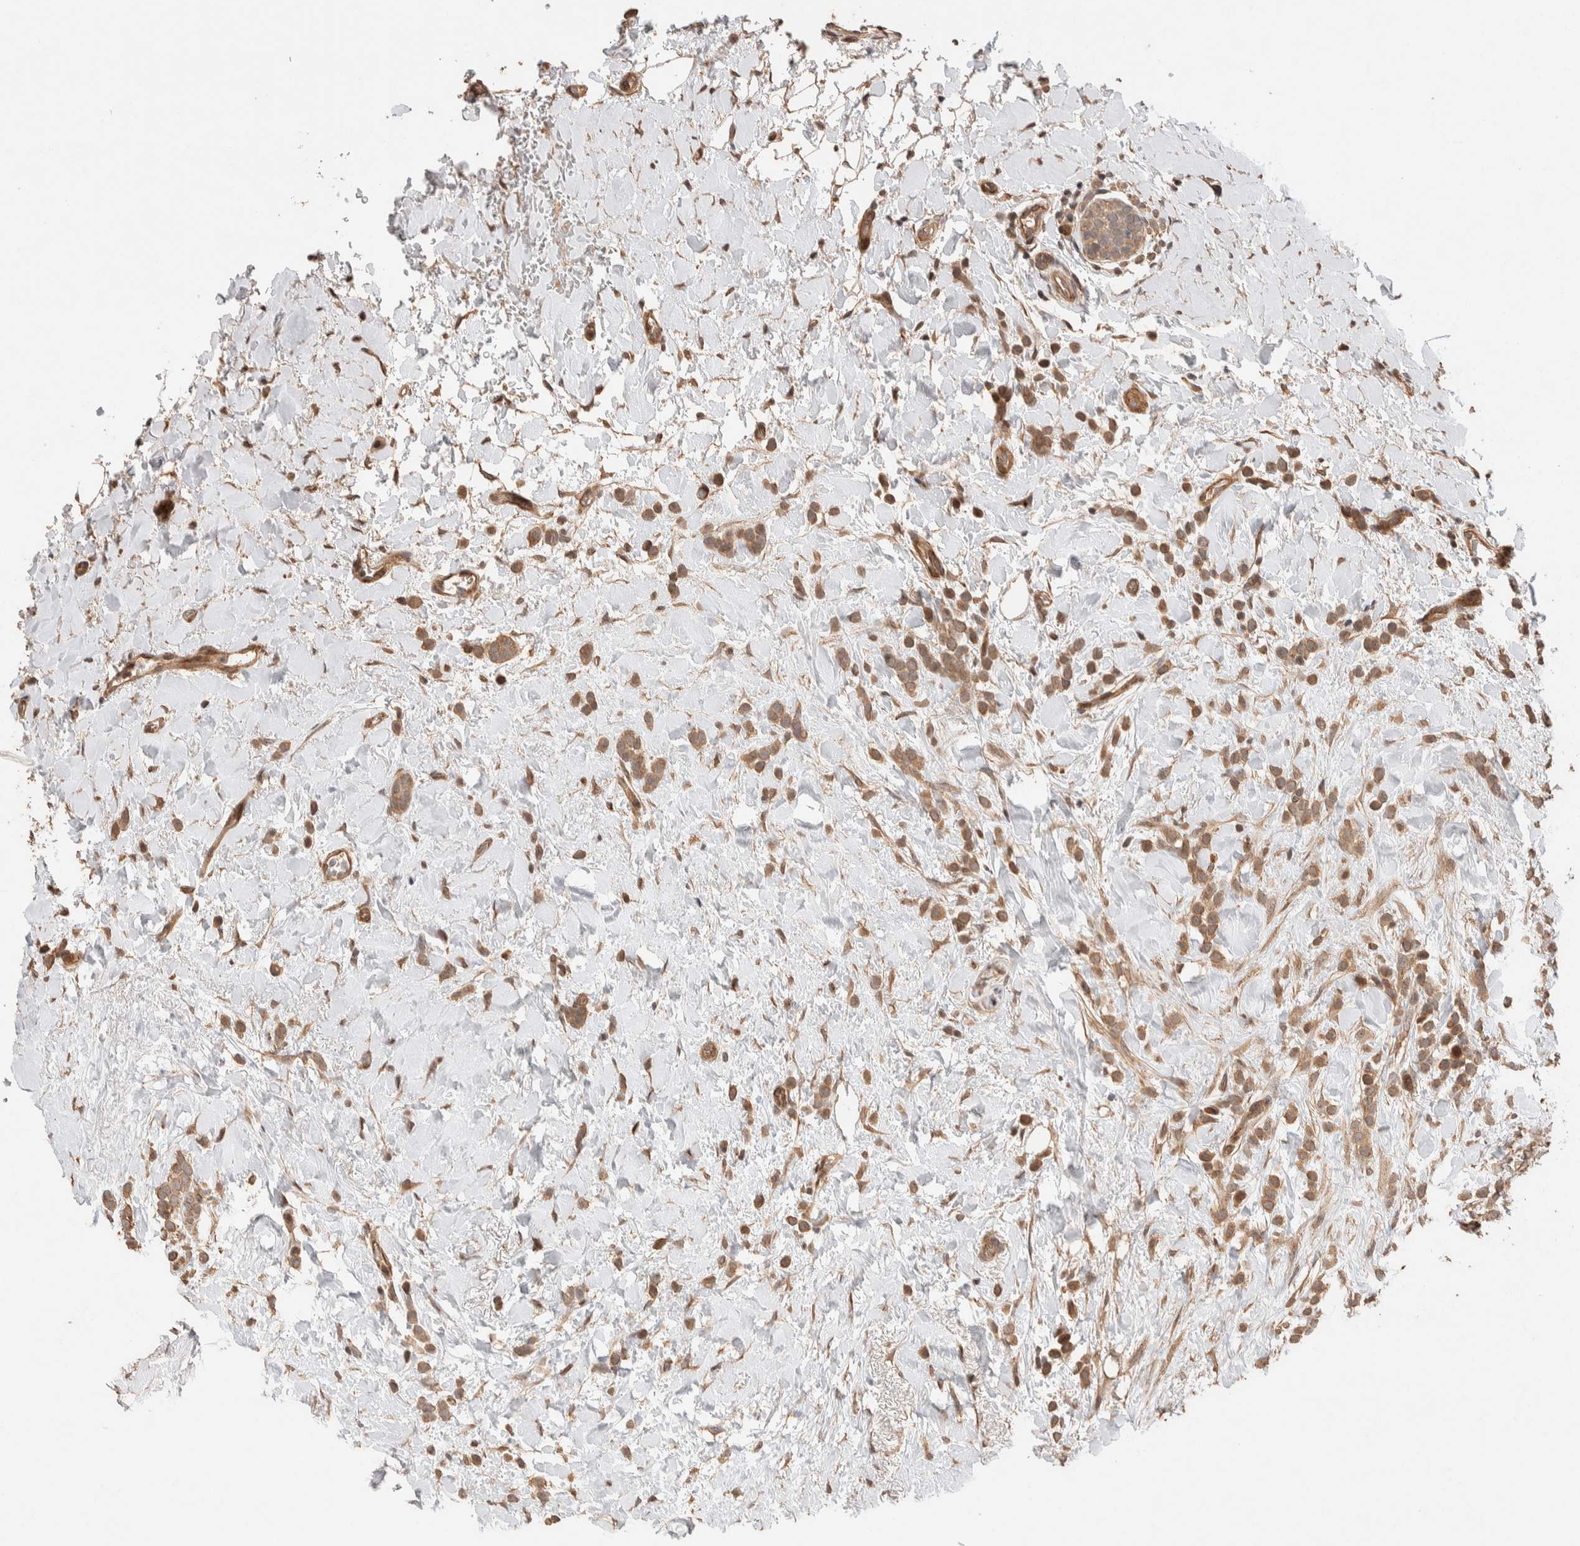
{"staining": {"intensity": "moderate", "quantity": ">75%", "location": "cytoplasmic/membranous,nuclear"}, "tissue": "breast cancer", "cell_type": "Tumor cells", "image_type": "cancer", "snomed": [{"axis": "morphology", "description": "Normal tissue, NOS"}, {"axis": "morphology", "description": "Lobular carcinoma"}, {"axis": "topography", "description": "Breast"}], "caption": "Lobular carcinoma (breast) stained with immunohistochemistry (IHC) exhibits moderate cytoplasmic/membranous and nuclear expression in about >75% of tumor cells.", "gene": "PRDM15", "patient": {"sex": "female", "age": 50}}